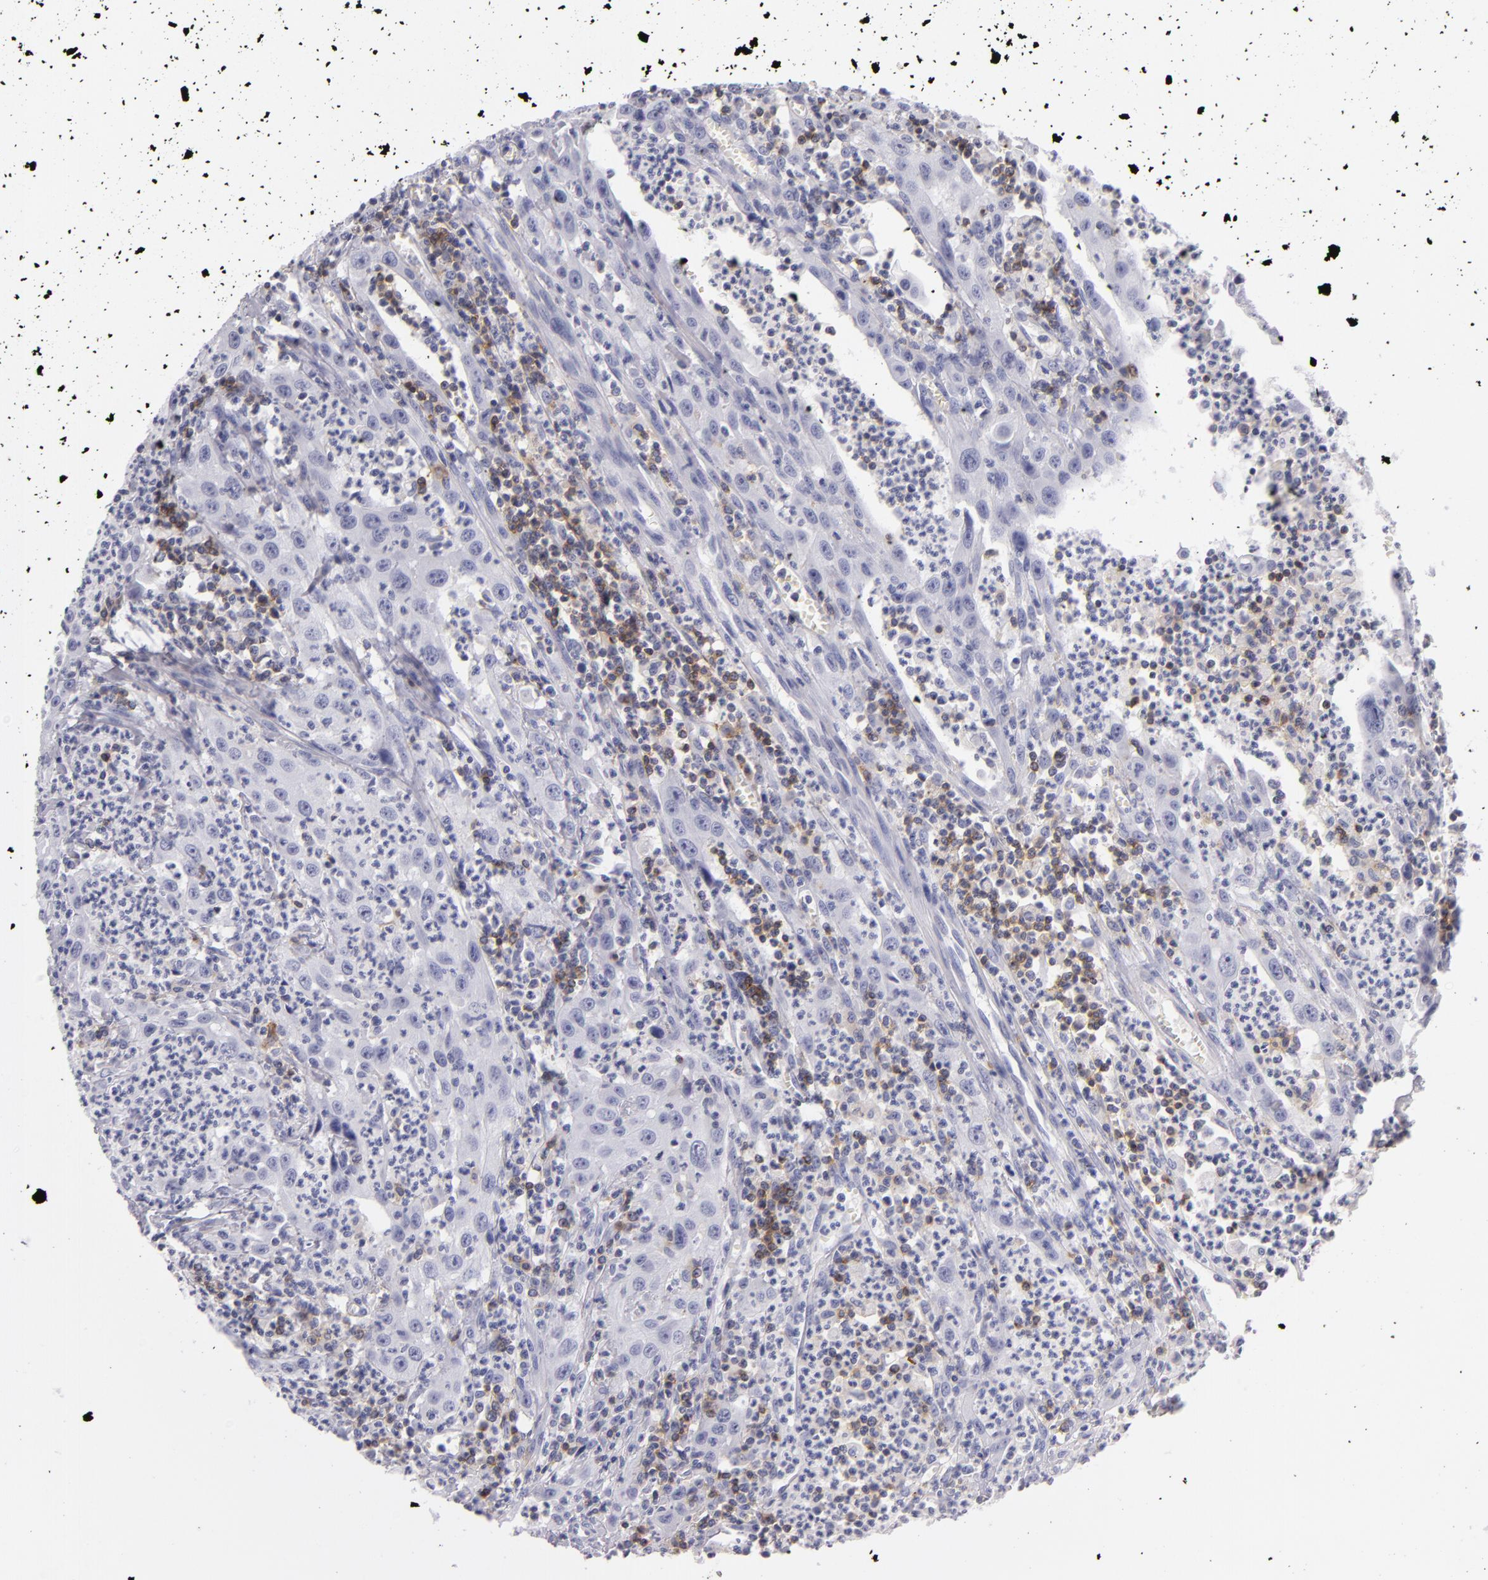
{"staining": {"intensity": "negative", "quantity": "none", "location": "none"}, "tissue": "urothelial cancer", "cell_type": "Tumor cells", "image_type": "cancer", "snomed": [{"axis": "morphology", "description": "Urothelial carcinoma, High grade"}, {"axis": "topography", "description": "Urinary bladder"}], "caption": "High magnification brightfield microscopy of urothelial cancer stained with DAB (brown) and counterstained with hematoxylin (blue): tumor cells show no significant expression.", "gene": "CD48", "patient": {"sex": "male", "age": 66}}